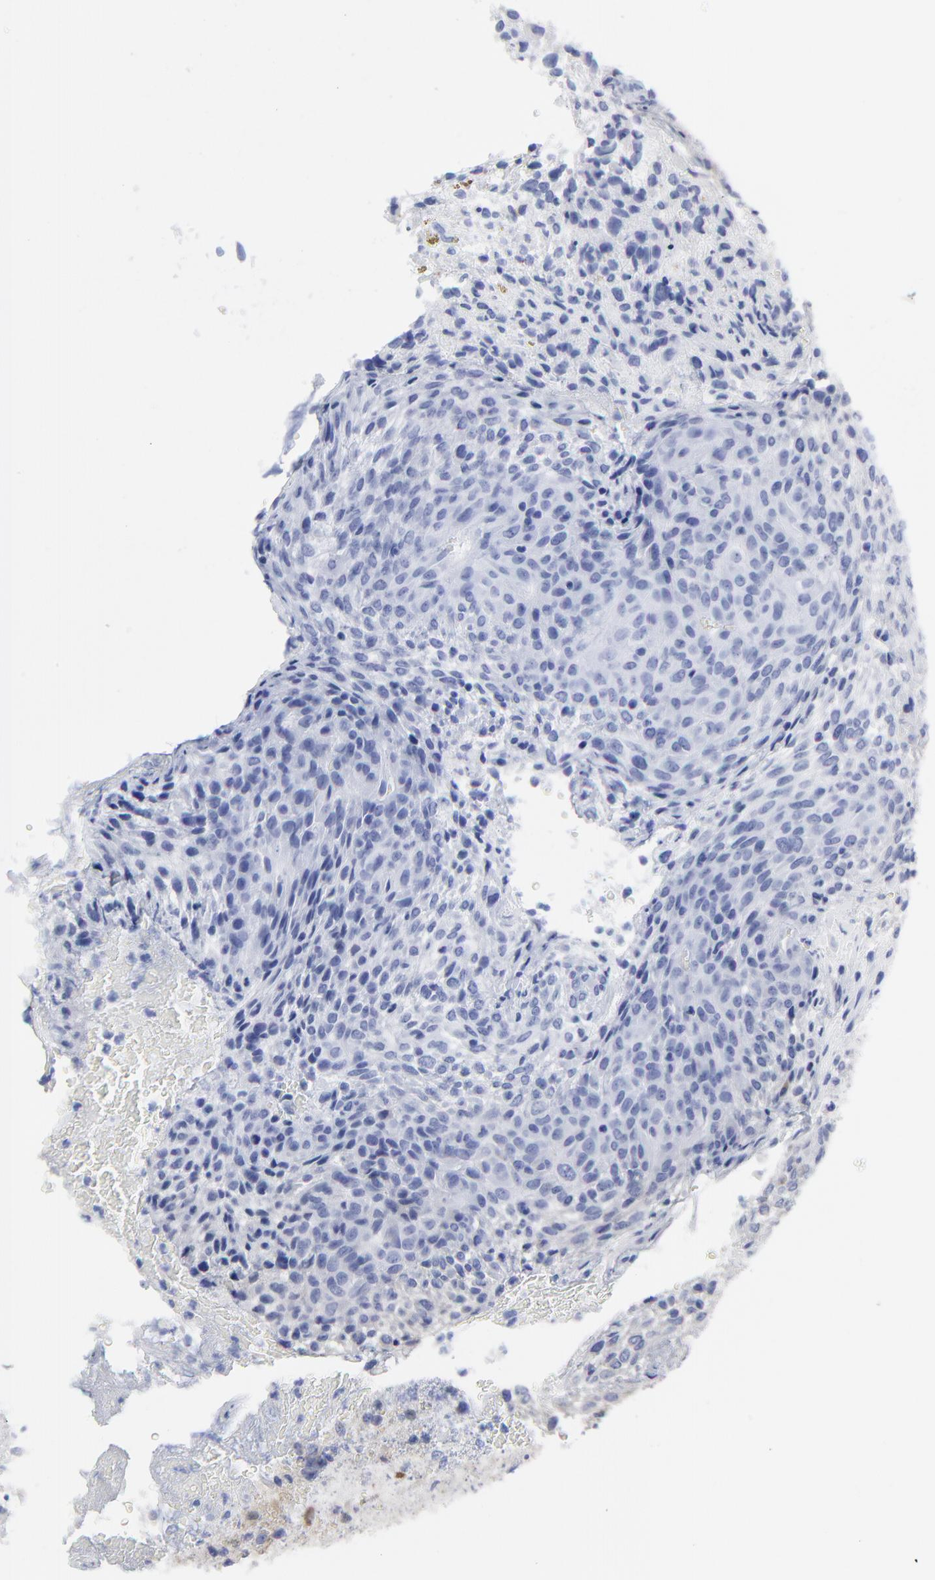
{"staining": {"intensity": "negative", "quantity": "none", "location": "none"}, "tissue": "glioma", "cell_type": "Tumor cells", "image_type": "cancer", "snomed": [{"axis": "morphology", "description": "Glioma, malignant, High grade"}, {"axis": "topography", "description": "Cerebral cortex"}], "caption": "The immunohistochemistry micrograph has no significant positivity in tumor cells of glioma tissue.", "gene": "DCN", "patient": {"sex": "female", "age": 55}}